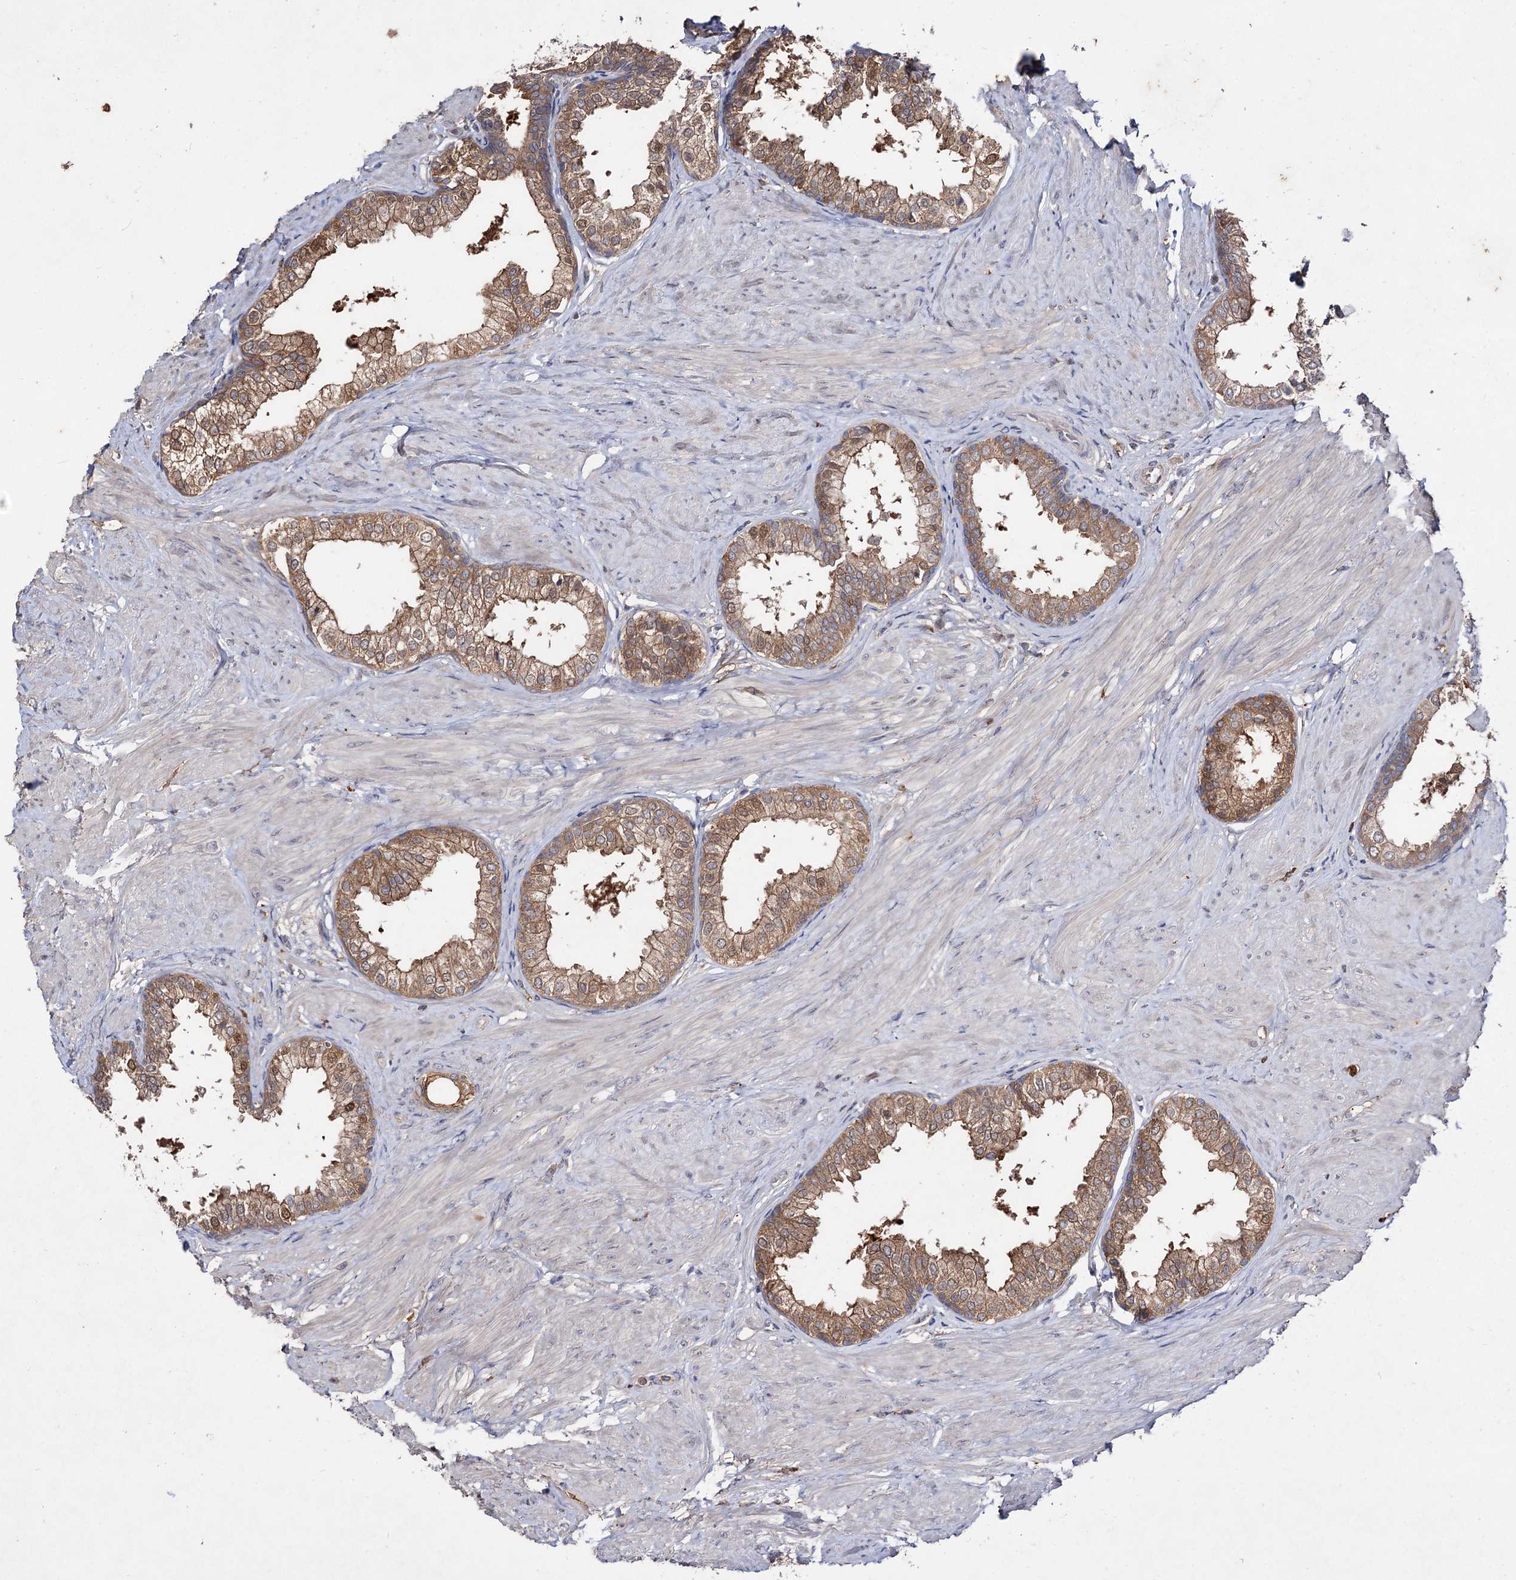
{"staining": {"intensity": "strong", "quantity": "25%-75%", "location": "cytoplasmic/membranous"}, "tissue": "prostate", "cell_type": "Glandular cells", "image_type": "normal", "snomed": [{"axis": "morphology", "description": "Normal tissue, NOS"}, {"axis": "topography", "description": "Prostate"}], "caption": "Prostate was stained to show a protein in brown. There is high levels of strong cytoplasmic/membranous staining in about 25%-75% of glandular cells. Immunohistochemistry stains the protein of interest in brown and the nuclei are stained blue.", "gene": "ARFIP2", "patient": {"sex": "male", "age": 48}}